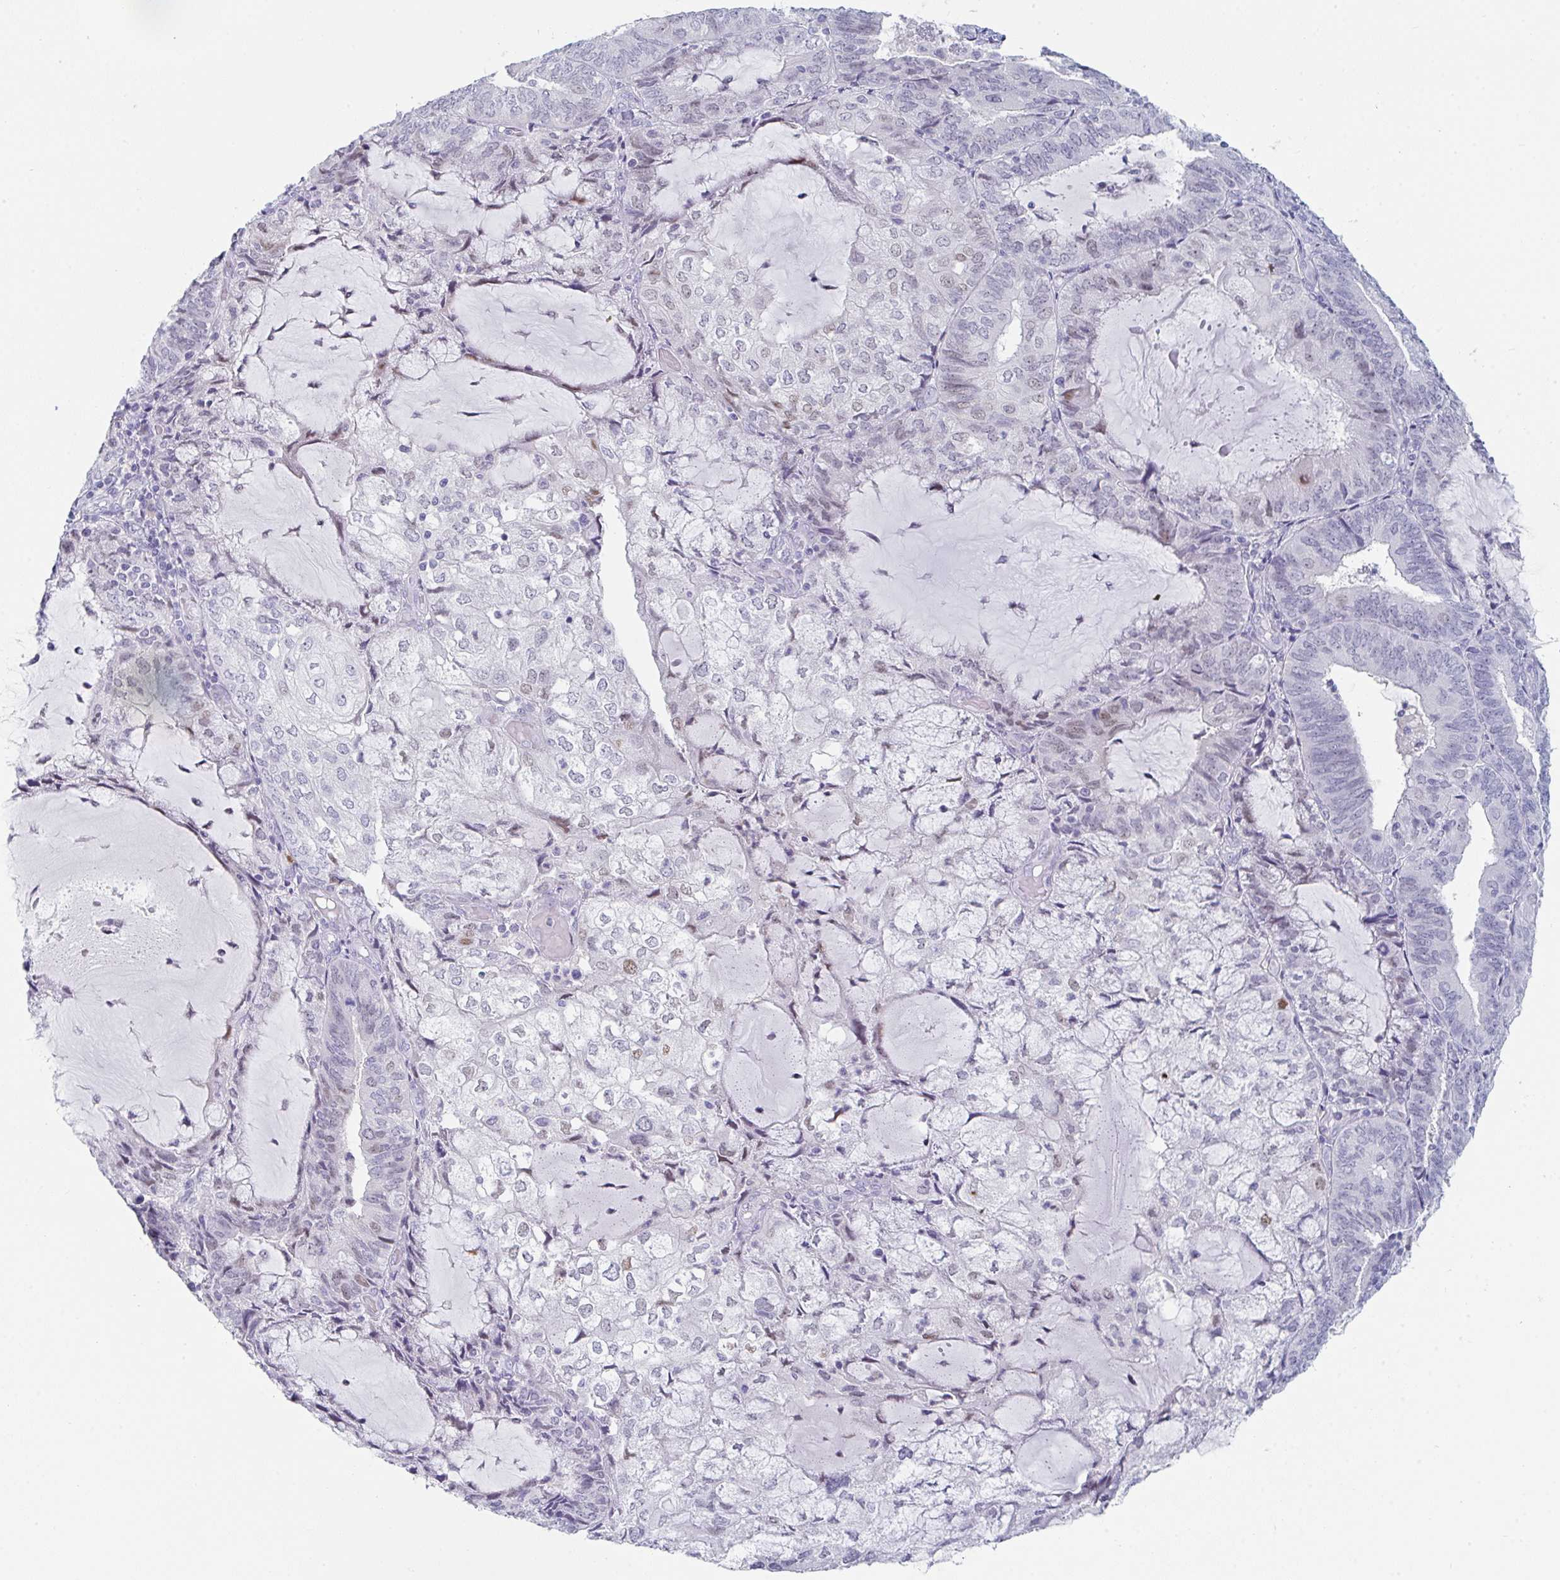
{"staining": {"intensity": "weak", "quantity": "<25%", "location": "nuclear"}, "tissue": "endometrial cancer", "cell_type": "Tumor cells", "image_type": "cancer", "snomed": [{"axis": "morphology", "description": "Adenocarcinoma, NOS"}, {"axis": "topography", "description": "Endometrium"}], "caption": "Tumor cells show no significant expression in endometrial cancer.", "gene": "RUBCN", "patient": {"sex": "female", "age": 81}}